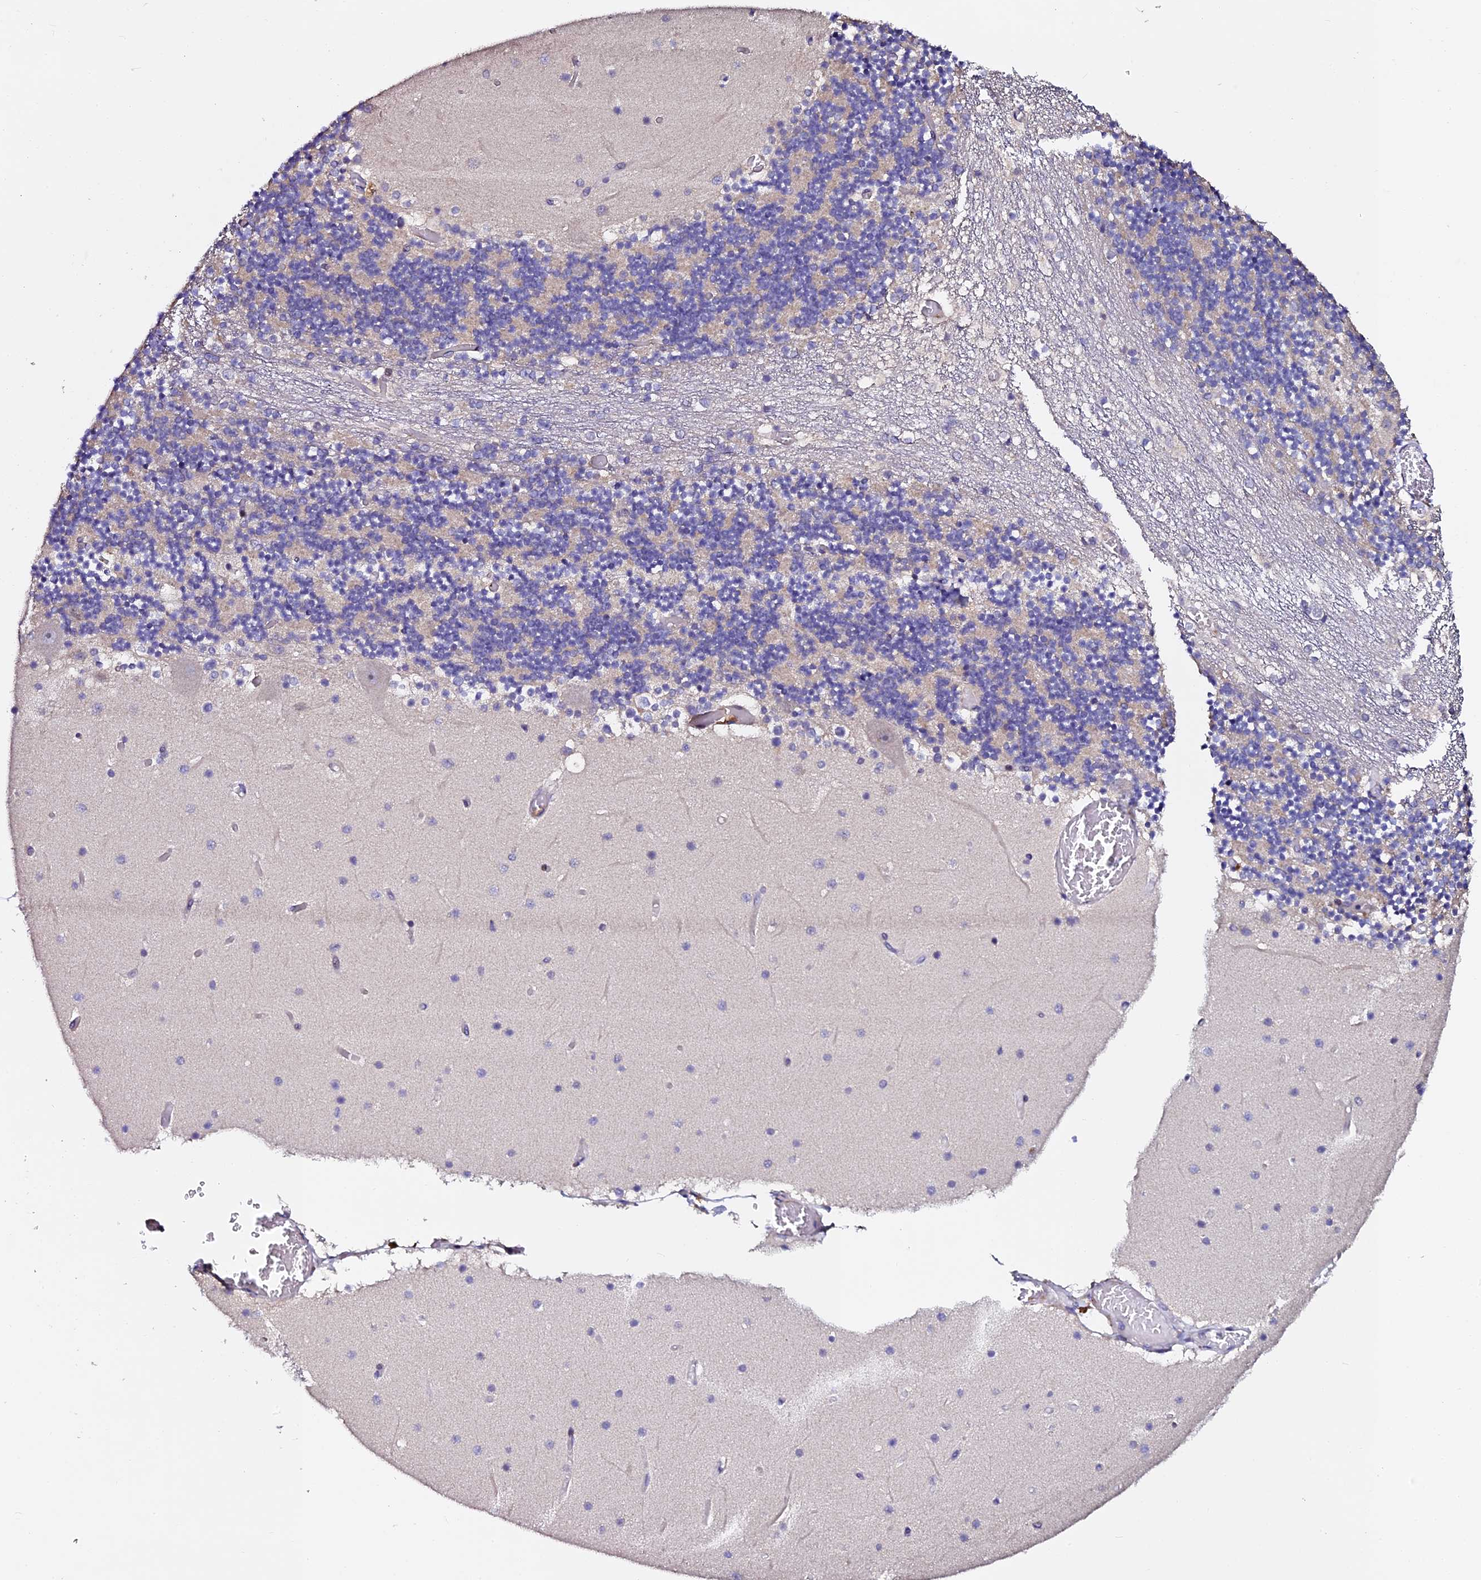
{"staining": {"intensity": "weak", "quantity": "<25%", "location": "cytoplasmic/membranous"}, "tissue": "cerebellum", "cell_type": "Cells in granular layer", "image_type": "normal", "snomed": [{"axis": "morphology", "description": "Normal tissue, NOS"}, {"axis": "topography", "description": "Cerebellum"}], "caption": "Immunohistochemistry (IHC) histopathology image of normal human cerebellum stained for a protein (brown), which displays no staining in cells in granular layer. Brightfield microscopy of immunohistochemistry stained with DAB (3,3'-diaminobenzidine) (brown) and hematoxylin (blue), captured at high magnification.", "gene": "GPN3", "patient": {"sex": "female", "age": 28}}